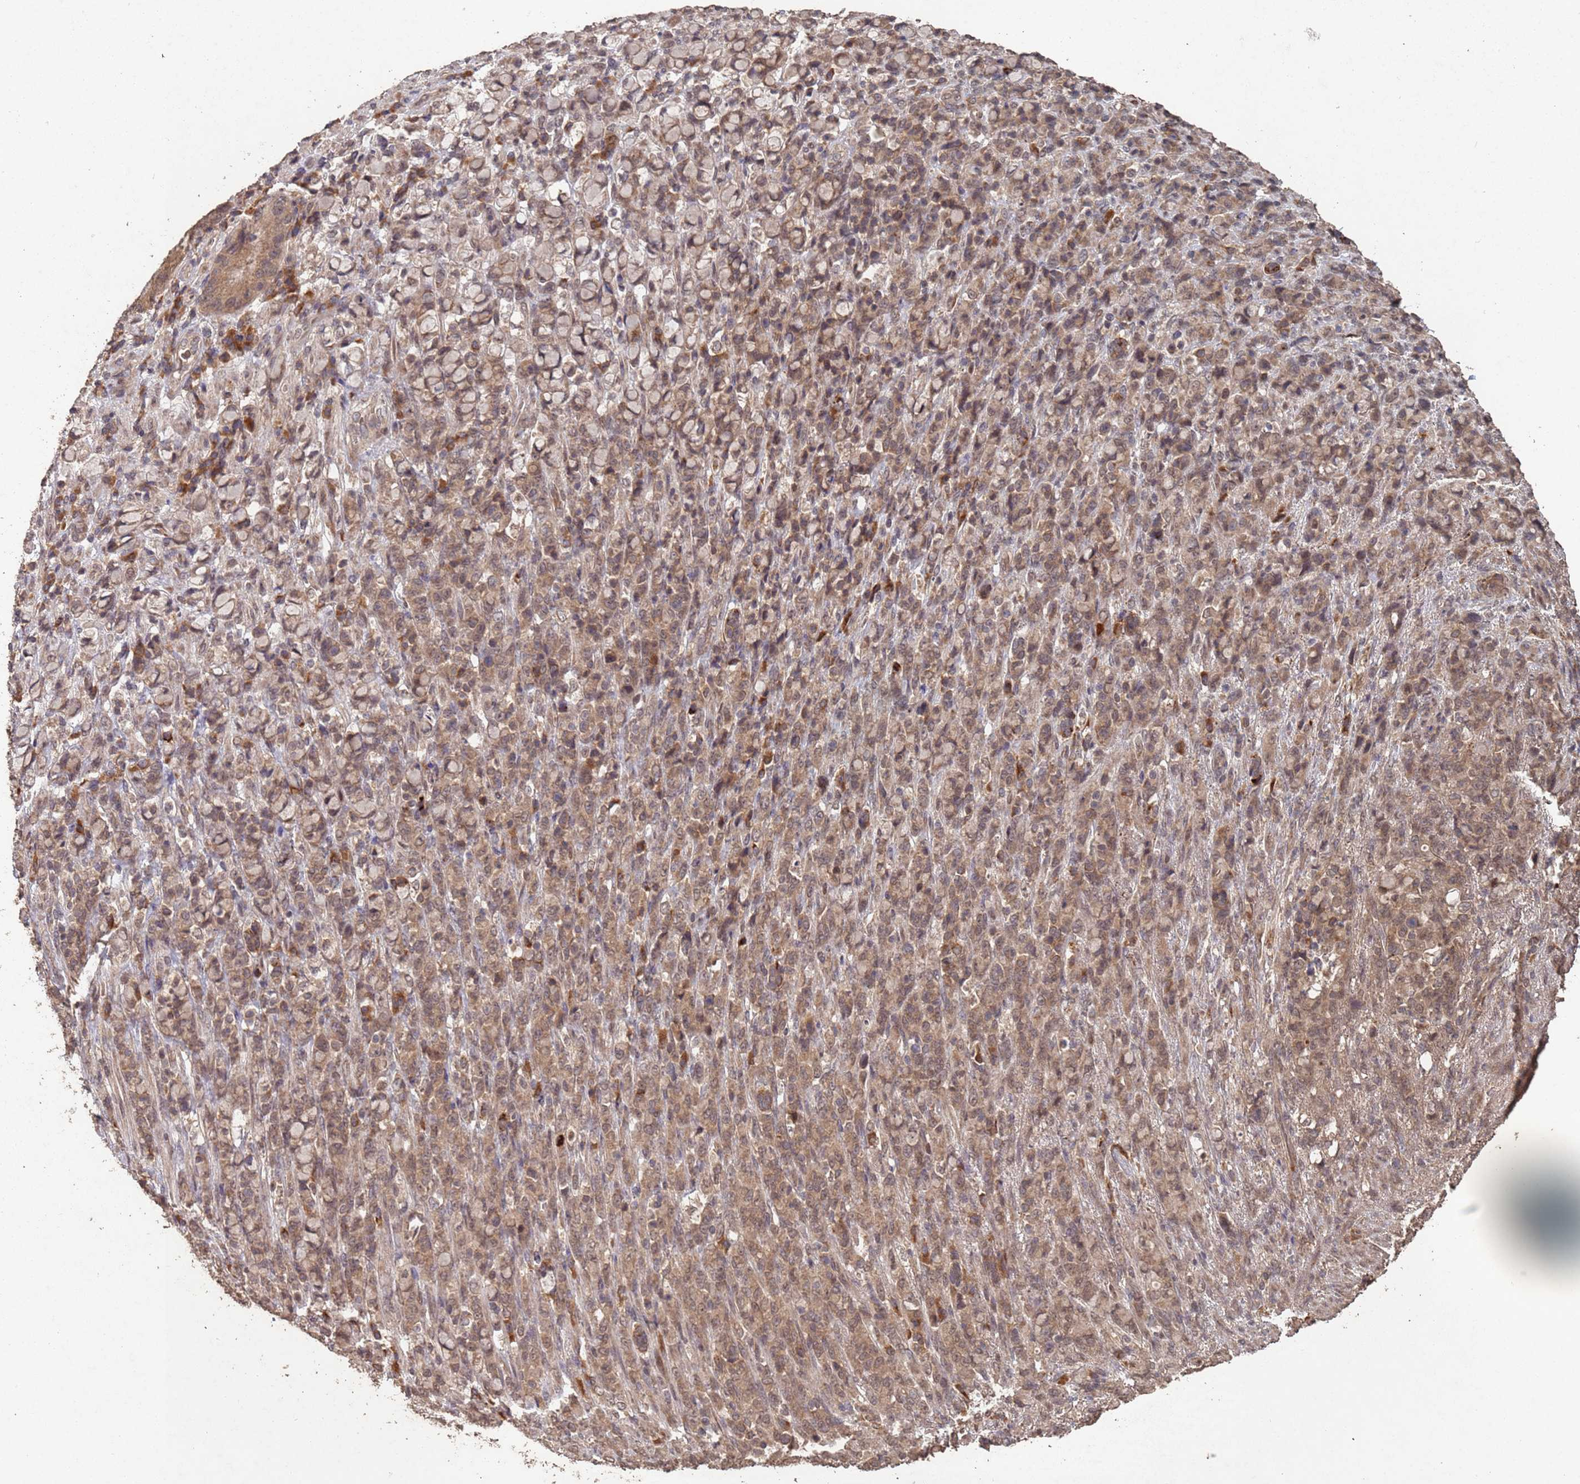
{"staining": {"intensity": "weak", "quantity": ">75%", "location": "cytoplasmic/membranous,nuclear"}, "tissue": "stomach cancer", "cell_type": "Tumor cells", "image_type": "cancer", "snomed": [{"axis": "morphology", "description": "Normal tissue, NOS"}, {"axis": "morphology", "description": "Adenocarcinoma, NOS"}, {"axis": "topography", "description": "Stomach"}], "caption": "Weak cytoplasmic/membranous and nuclear protein expression is identified in approximately >75% of tumor cells in stomach cancer (adenocarcinoma).", "gene": "FRAT1", "patient": {"sex": "female", "age": 79}}